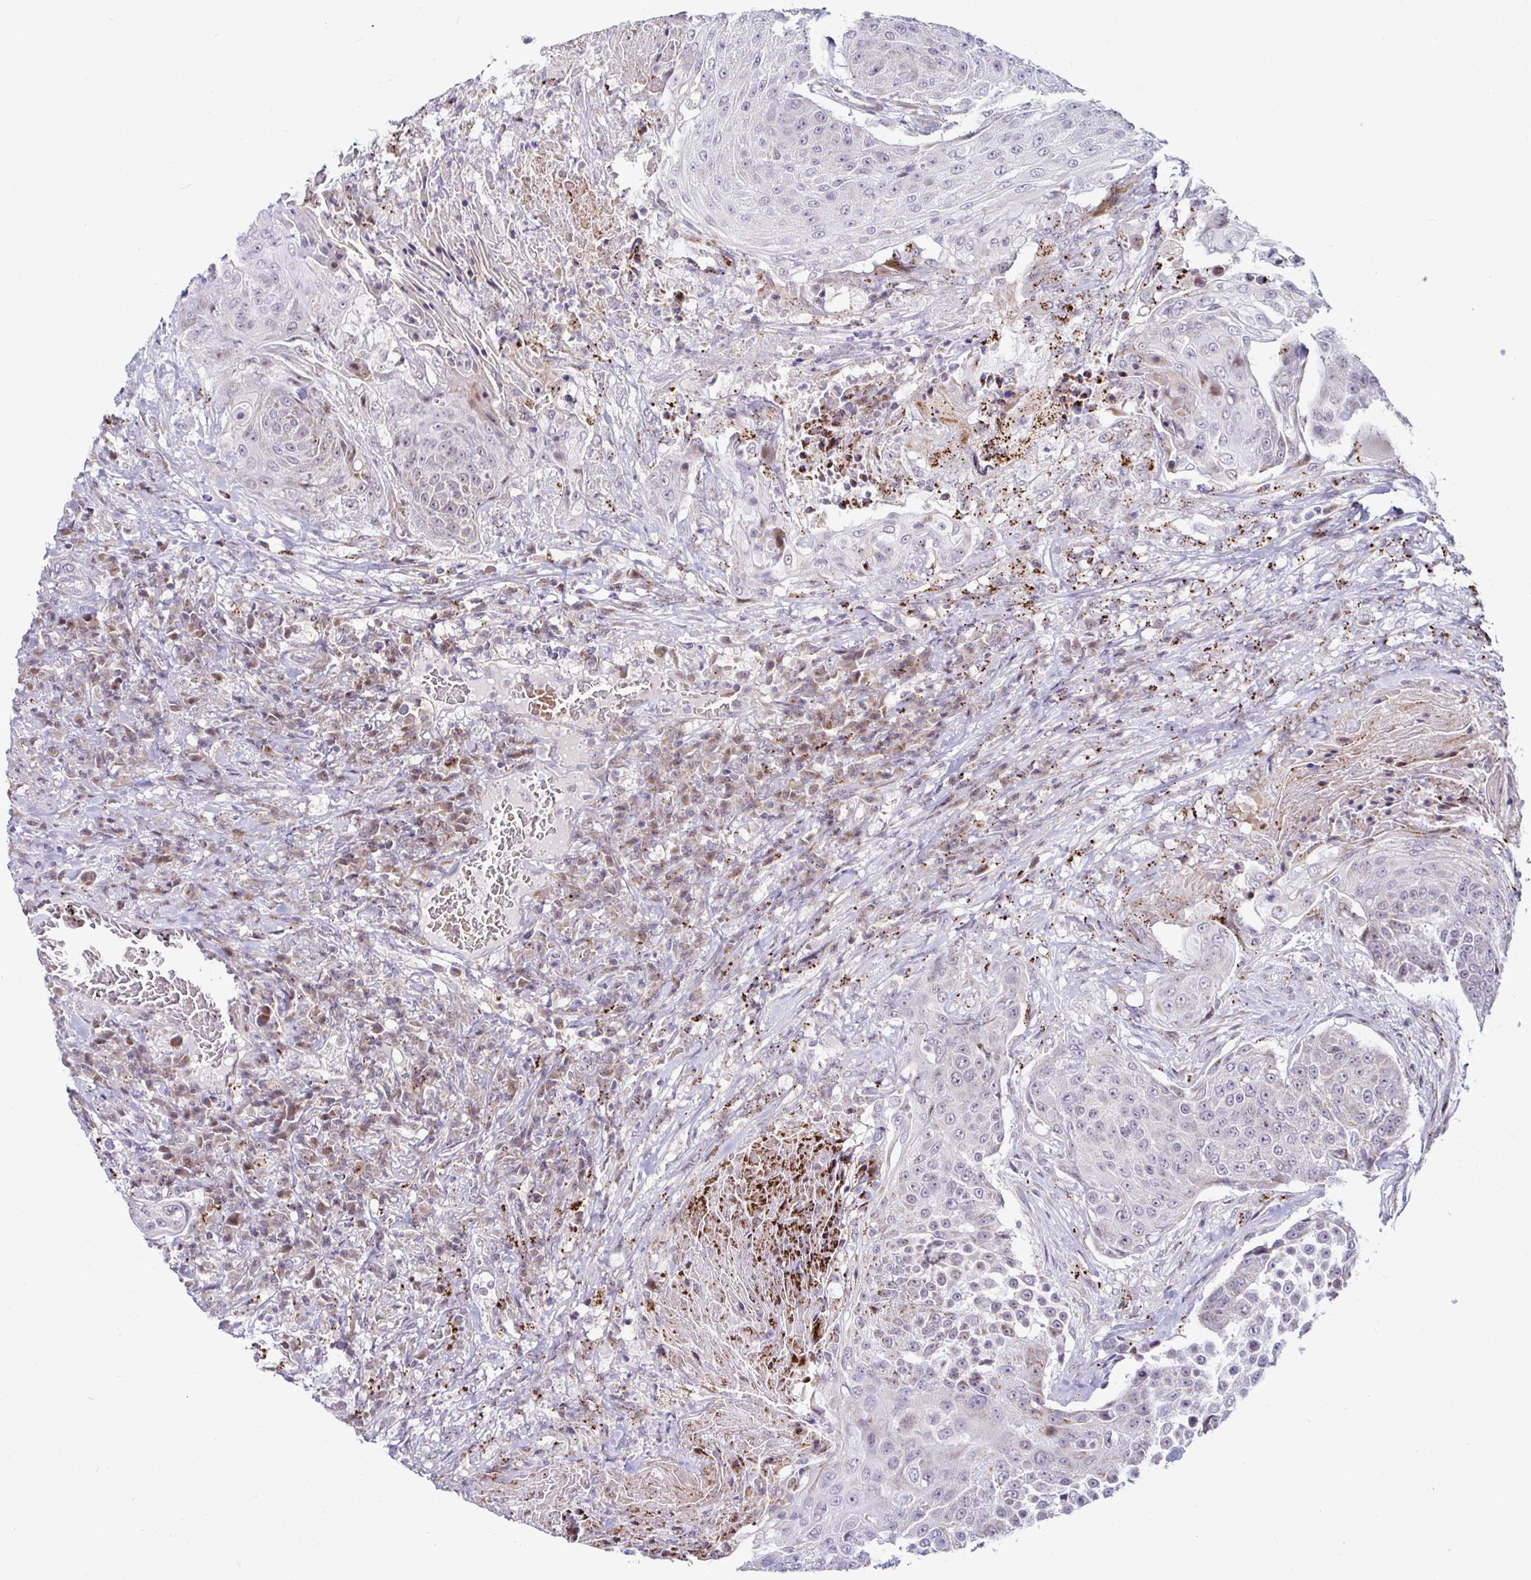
{"staining": {"intensity": "weak", "quantity": "<25%", "location": "cytoplasmic/membranous"}, "tissue": "urothelial cancer", "cell_type": "Tumor cells", "image_type": "cancer", "snomed": [{"axis": "morphology", "description": "Urothelial carcinoma, High grade"}, {"axis": "topography", "description": "Urinary bladder"}], "caption": "Photomicrograph shows no protein staining in tumor cells of urothelial cancer tissue.", "gene": "DZIP1", "patient": {"sex": "female", "age": 63}}